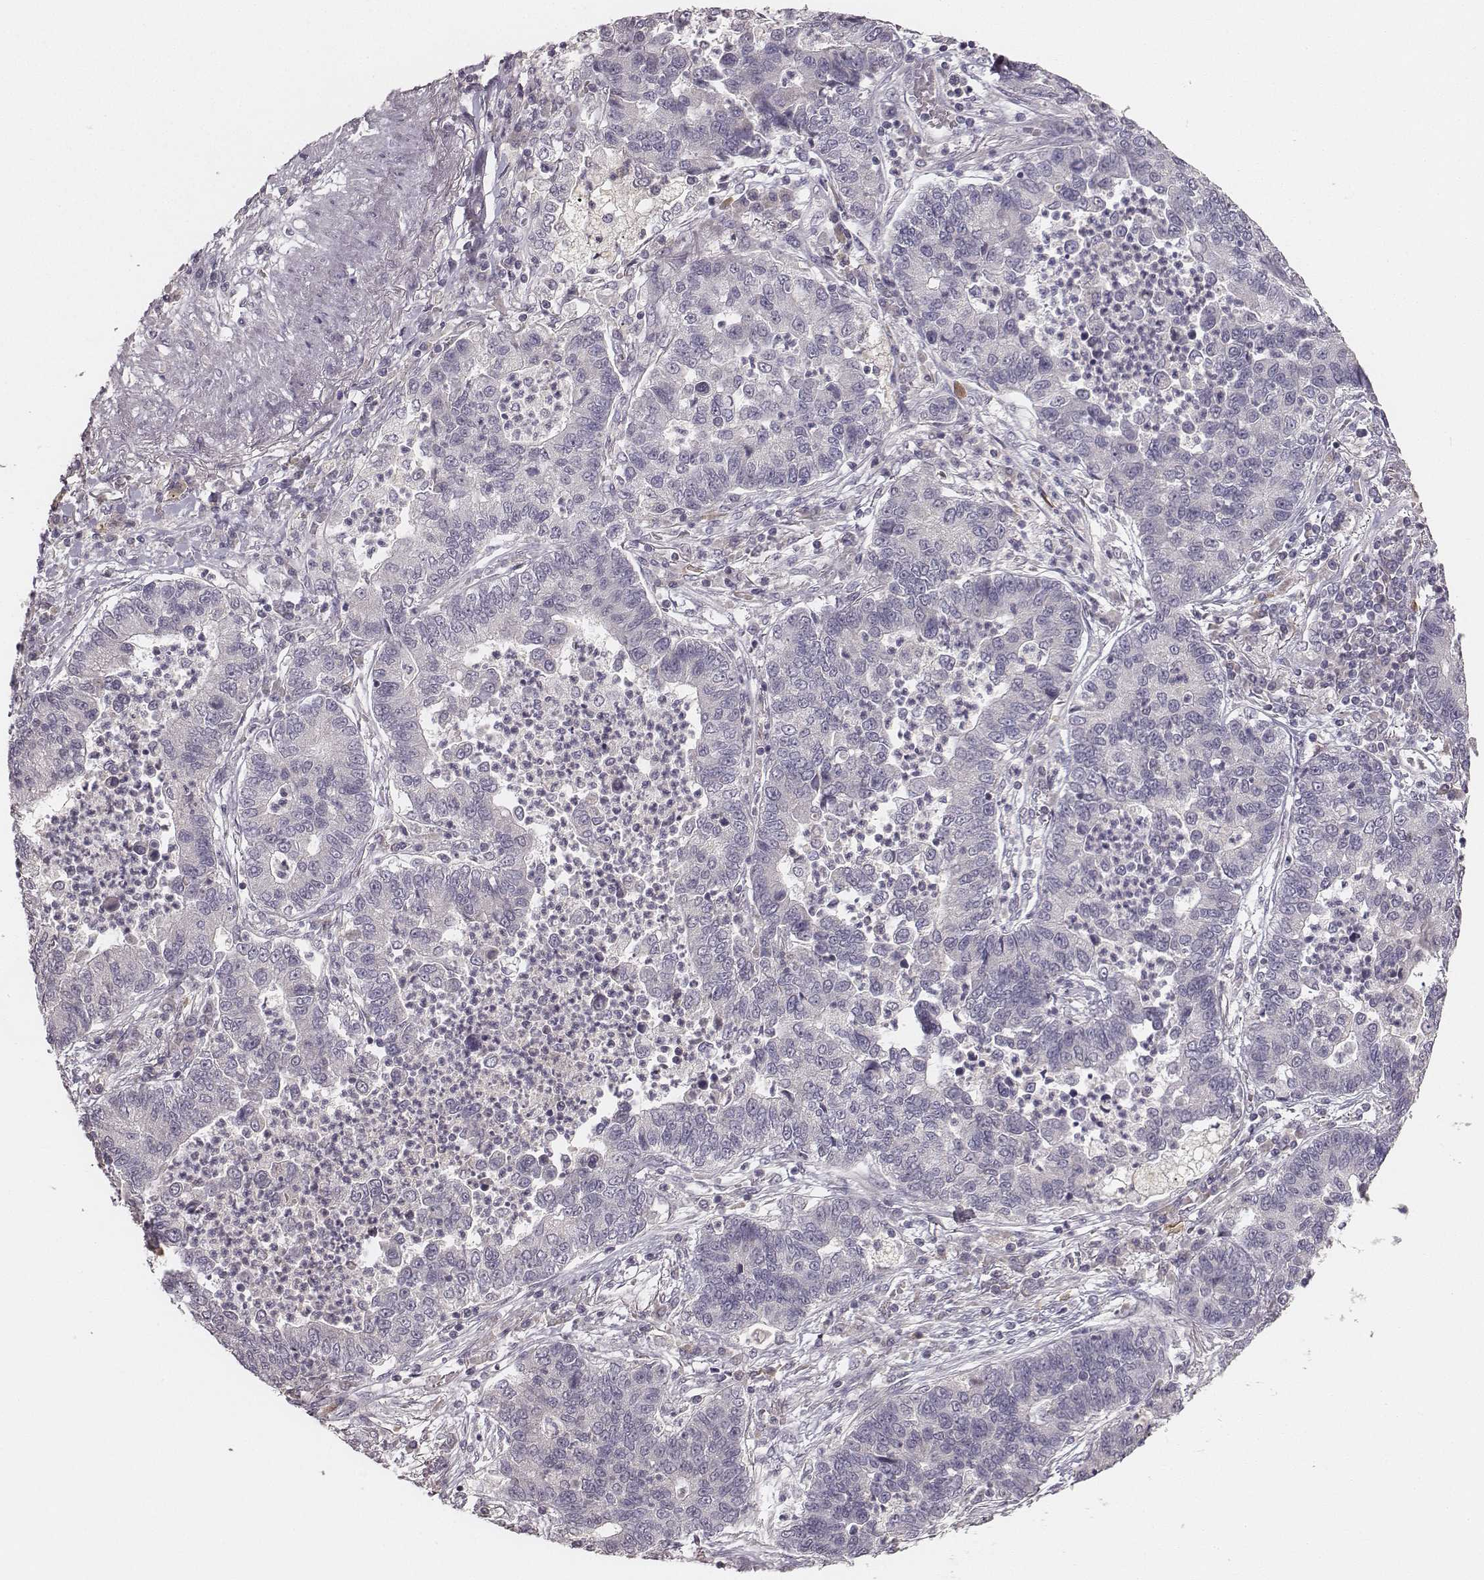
{"staining": {"intensity": "negative", "quantity": "none", "location": "none"}, "tissue": "lung cancer", "cell_type": "Tumor cells", "image_type": "cancer", "snomed": [{"axis": "morphology", "description": "Adenocarcinoma, NOS"}, {"axis": "topography", "description": "Lung"}], "caption": "This is a photomicrograph of immunohistochemistry (IHC) staining of adenocarcinoma (lung), which shows no positivity in tumor cells. Brightfield microscopy of immunohistochemistry (IHC) stained with DAB (3,3'-diaminobenzidine) (brown) and hematoxylin (blue), captured at high magnification.", "gene": "LY6K", "patient": {"sex": "female", "age": 57}}